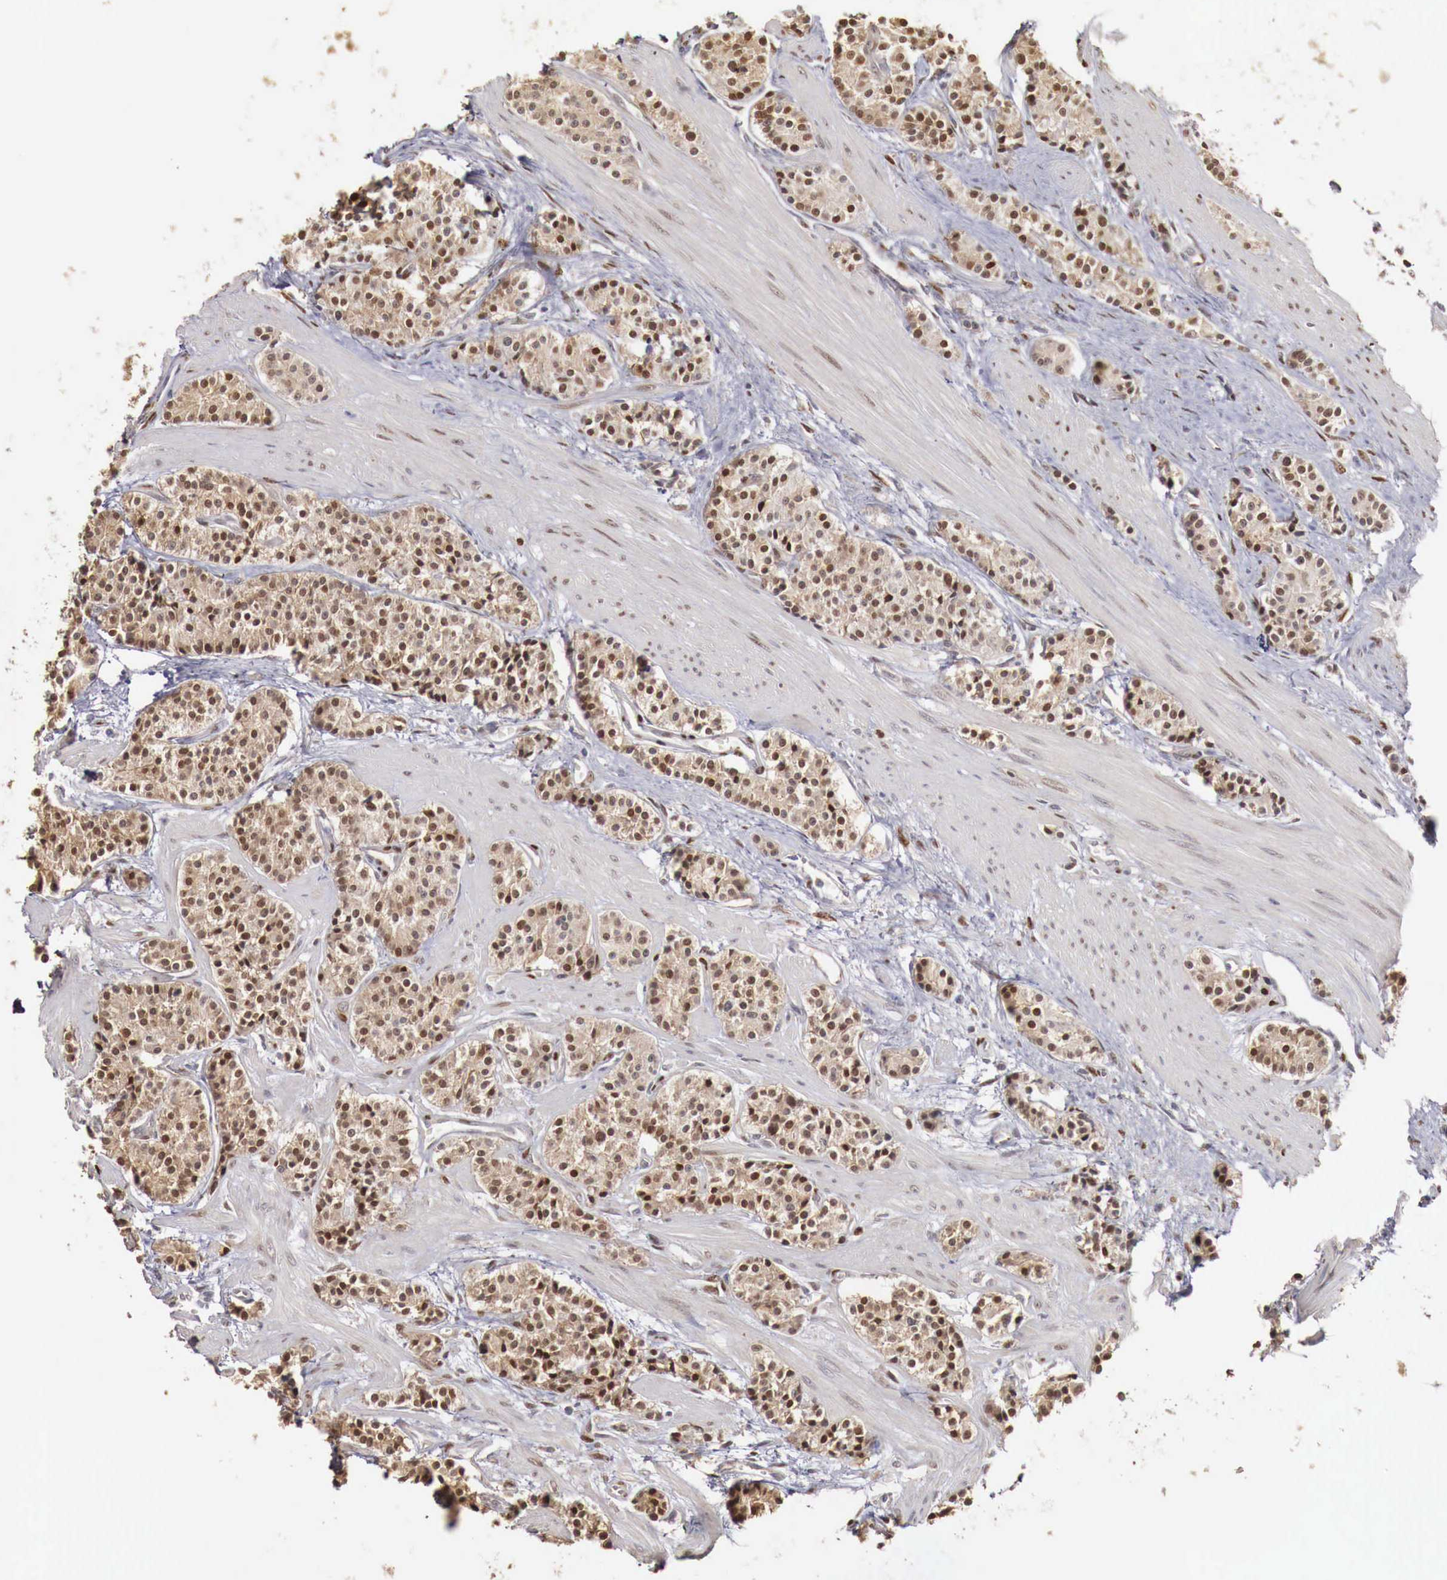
{"staining": {"intensity": "strong", "quantity": ">75%", "location": "cytoplasmic/membranous,nuclear"}, "tissue": "carcinoid", "cell_type": "Tumor cells", "image_type": "cancer", "snomed": [{"axis": "morphology", "description": "Carcinoid, malignant, NOS"}, {"axis": "topography", "description": "Stomach"}], "caption": "Malignant carcinoid stained with DAB (3,3'-diaminobenzidine) immunohistochemistry (IHC) shows high levels of strong cytoplasmic/membranous and nuclear positivity in about >75% of tumor cells.", "gene": "KHDRBS2", "patient": {"sex": "female", "age": 76}}